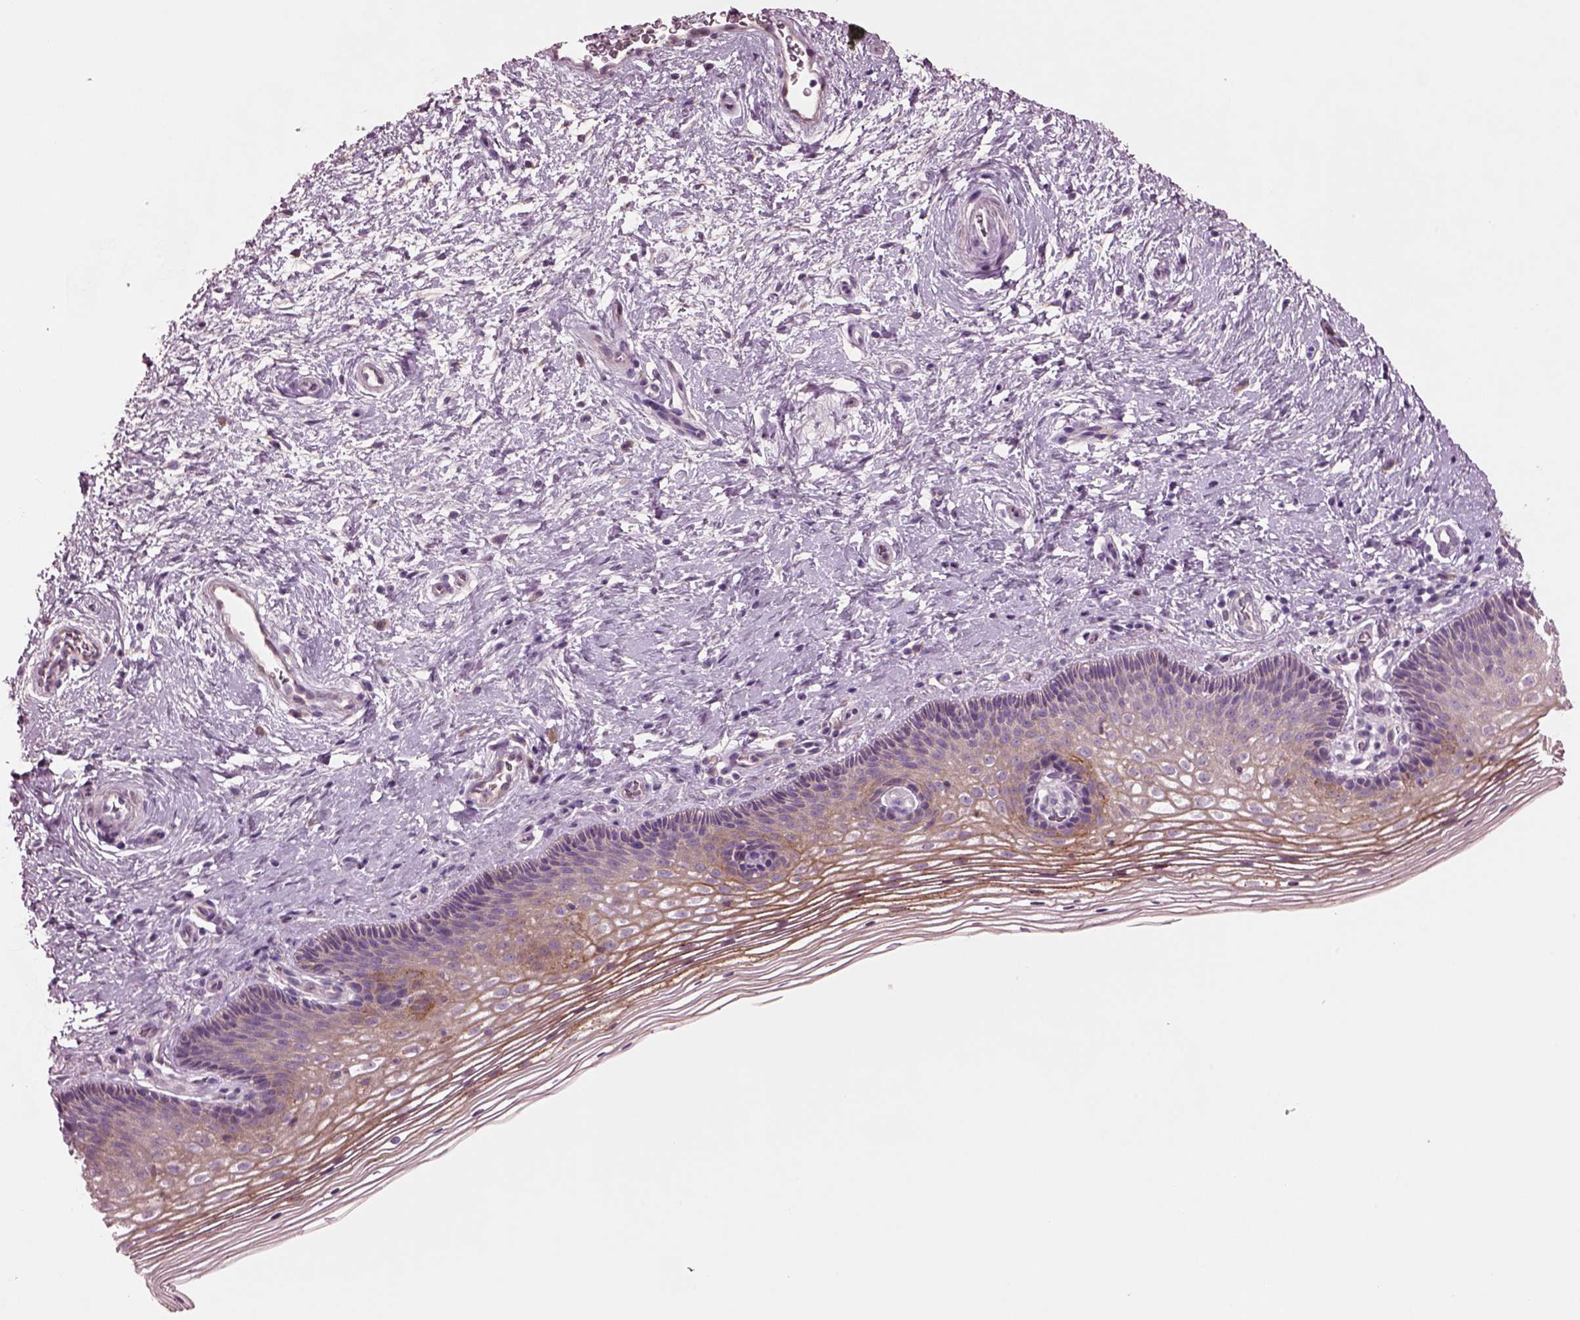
{"staining": {"intensity": "negative", "quantity": "none", "location": "none"}, "tissue": "cervix", "cell_type": "Glandular cells", "image_type": "normal", "snomed": [{"axis": "morphology", "description": "Normal tissue, NOS"}, {"axis": "topography", "description": "Cervix"}], "caption": "DAB immunohistochemical staining of benign cervix reveals no significant positivity in glandular cells.", "gene": "PLPP7", "patient": {"sex": "female", "age": 34}}